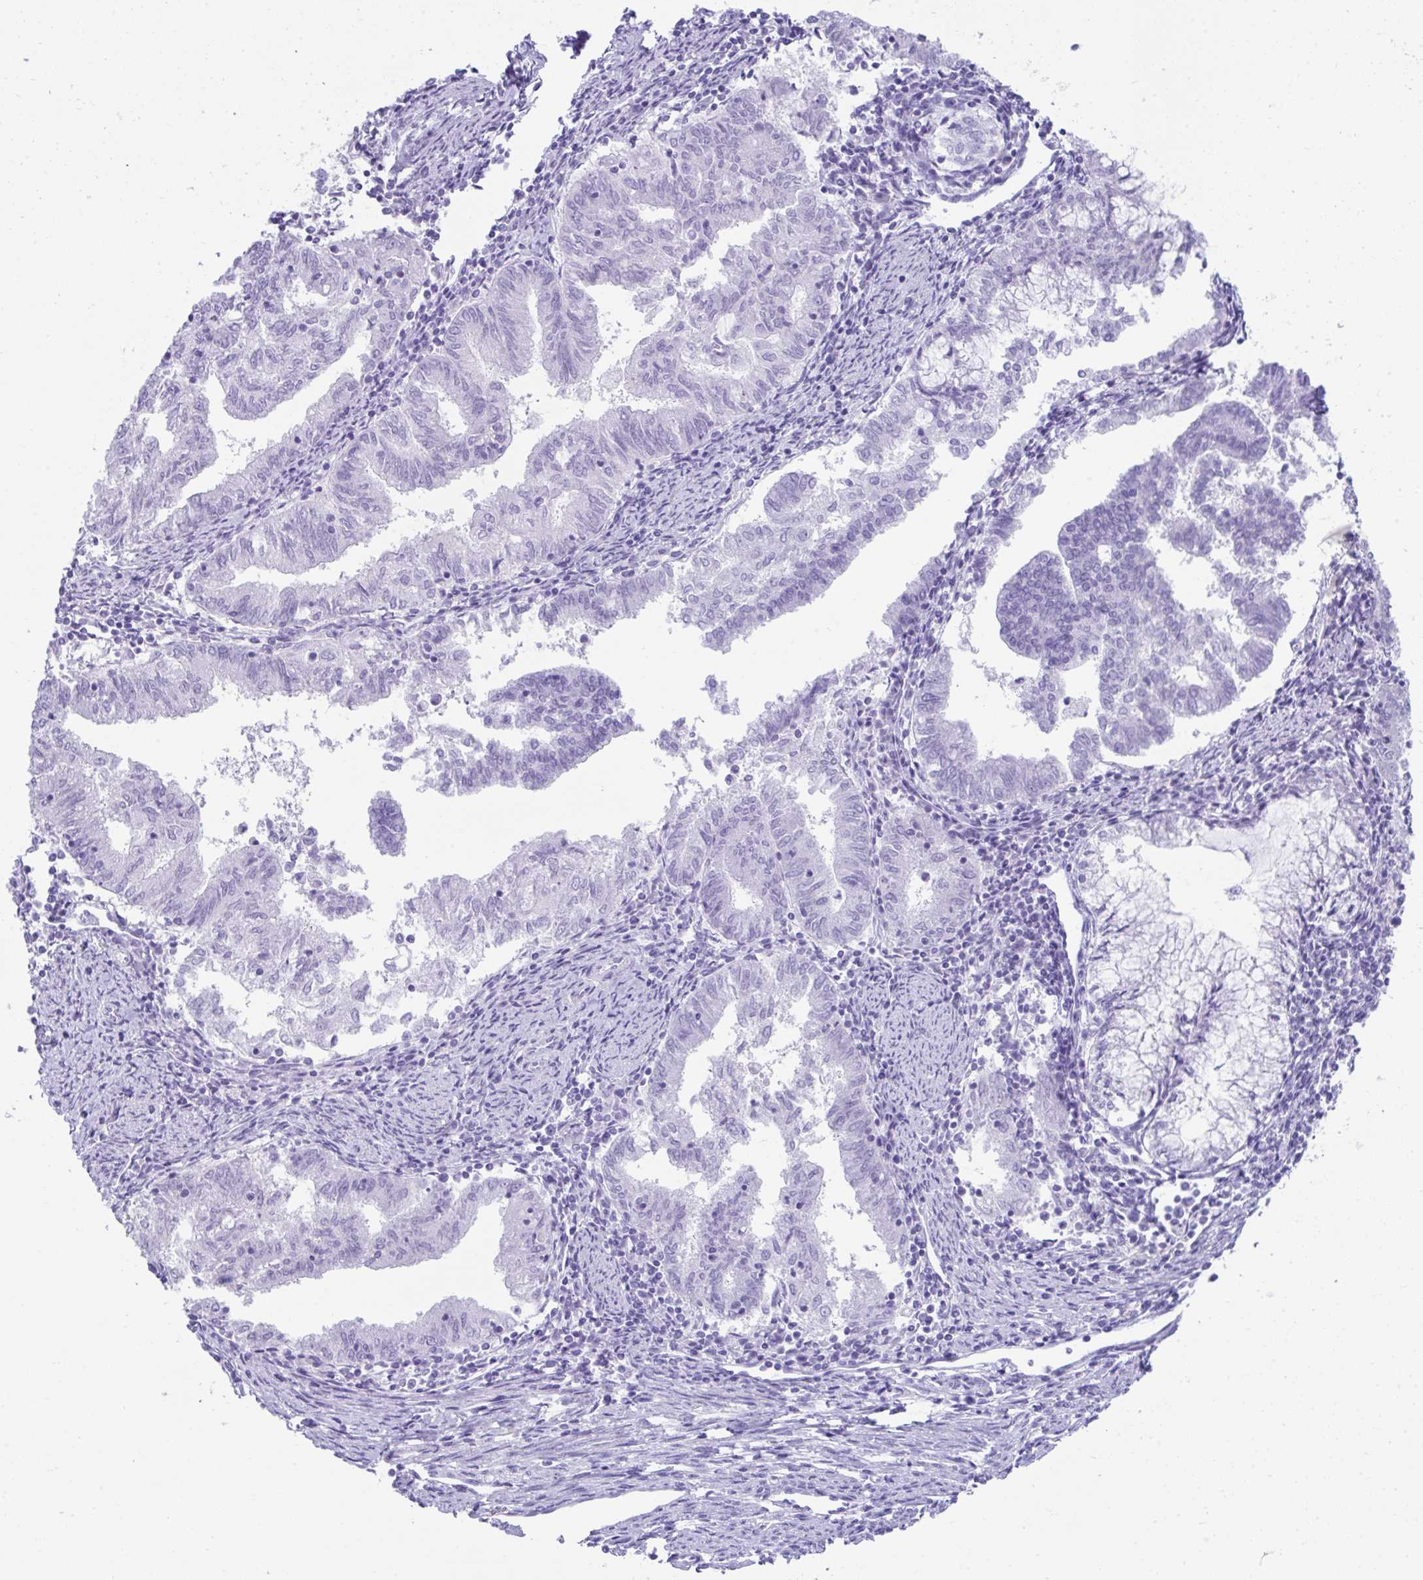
{"staining": {"intensity": "negative", "quantity": "none", "location": "none"}, "tissue": "endometrial cancer", "cell_type": "Tumor cells", "image_type": "cancer", "snomed": [{"axis": "morphology", "description": "Adenocarcinoma, NOS"}, {"axis": "topography", "description": "Endometrium"}], "caption": "An immunohistochemistry photomicrograph of endometrial cancer is shown. There is no staining in tumor cells of endometrial cancer.", "gene": "PSCA", "patient": {"sex": "female", "age": 79}}